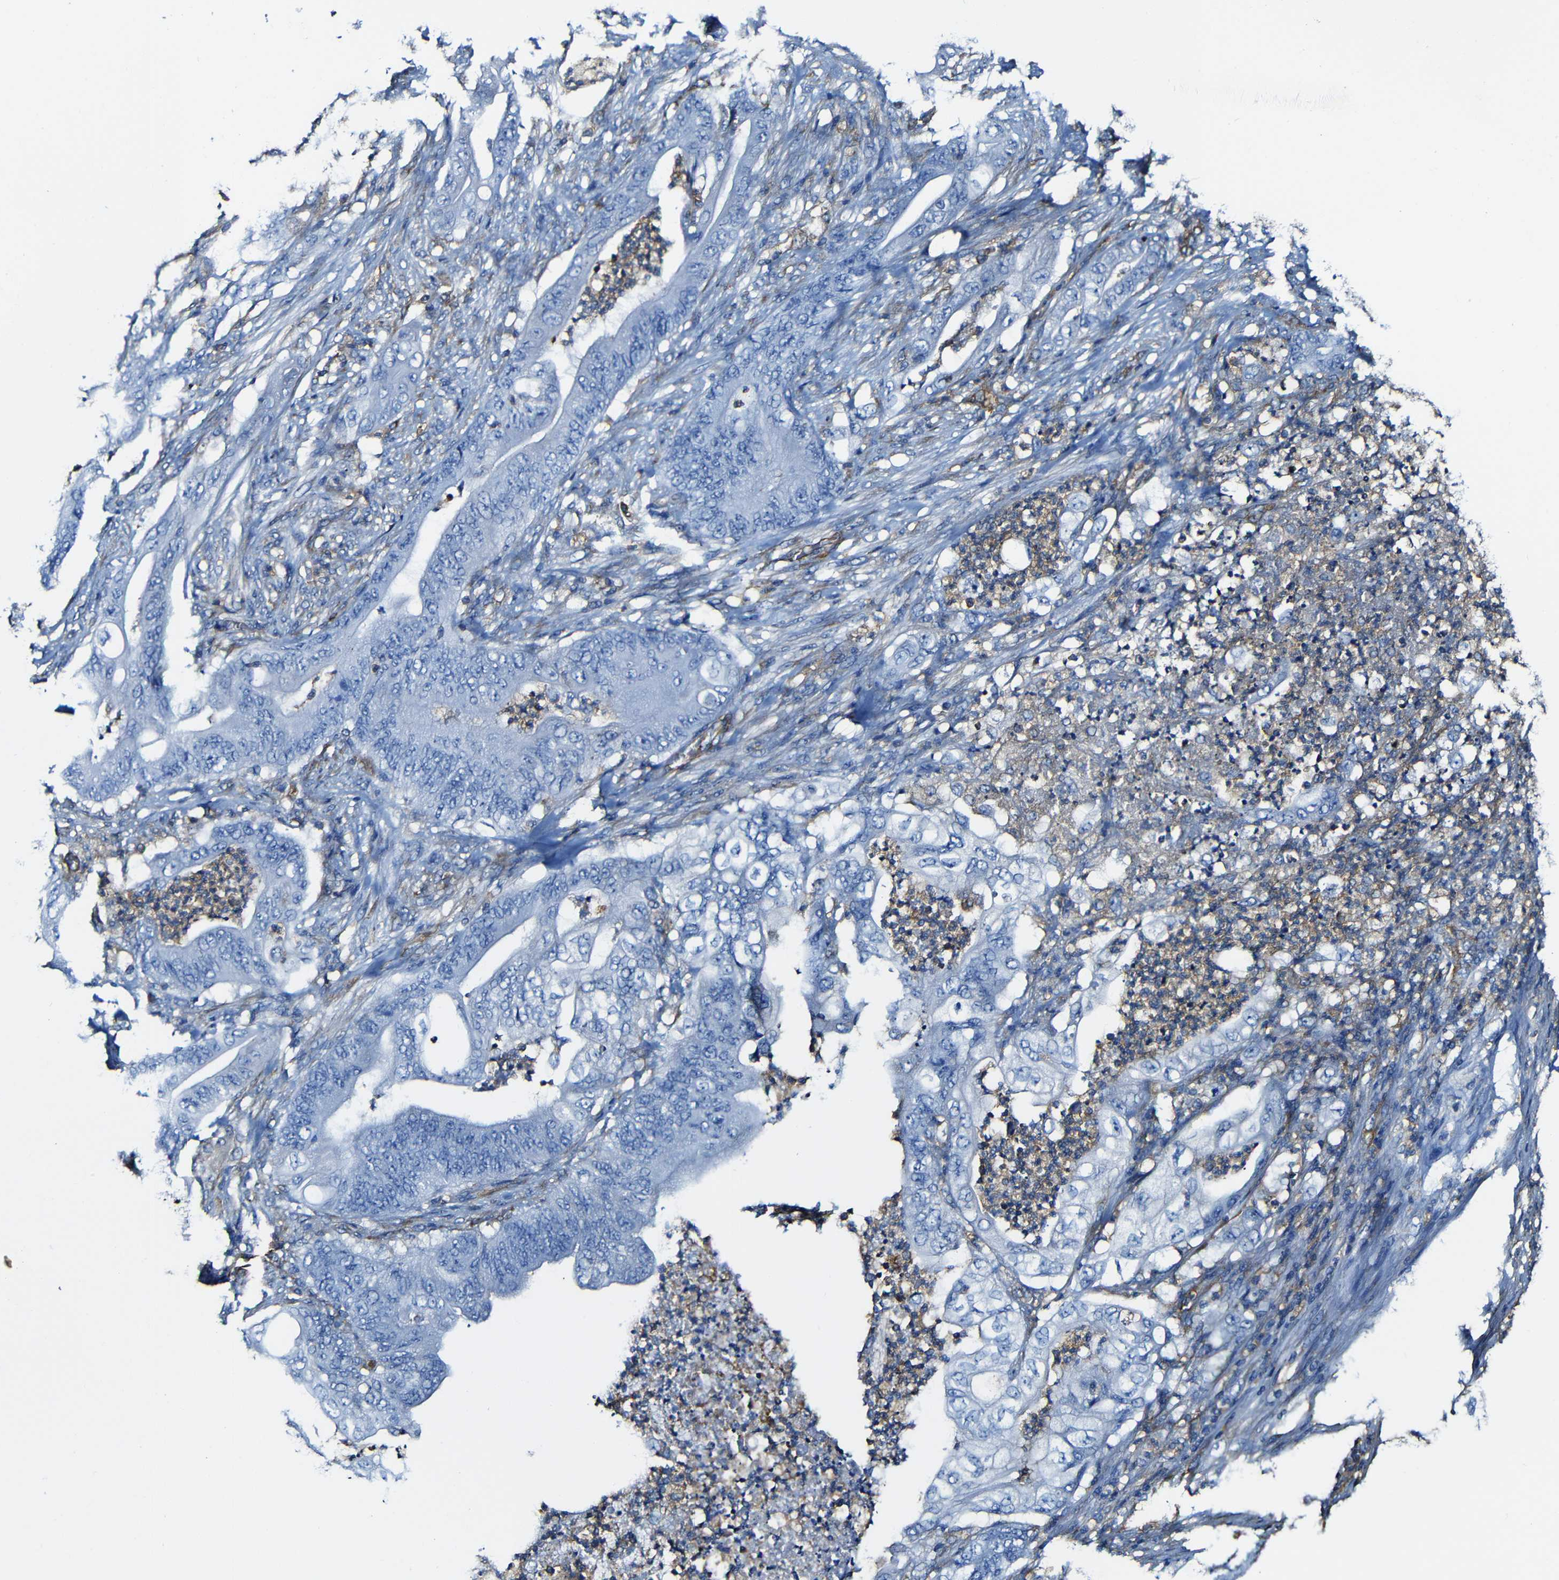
{"staining": {"intensity": "negative", "quantity": "none", "location": "none"}, "tissue": "stomach cancer", "cell_type": "Tumor cells", "image_type": "cancer", "snomed": [{"axis": "morphology", "description": "Adenocarcinoma, NOS"}, {"axis": "topography", "description": "Stomach"}], "caption": "Immunohistochemistry (IHC) of human stomach adenocarcinoma displays no expression in tumor cells. The staining was performed using DAB (3,3'-diaminobenzidine) to visualize the protein expression in brown, while the nuclei were stained in blue with hematoxylin (Magnification: 20x).", "gene": "MSN", "patient": {"sex": "female", "age": 73}}